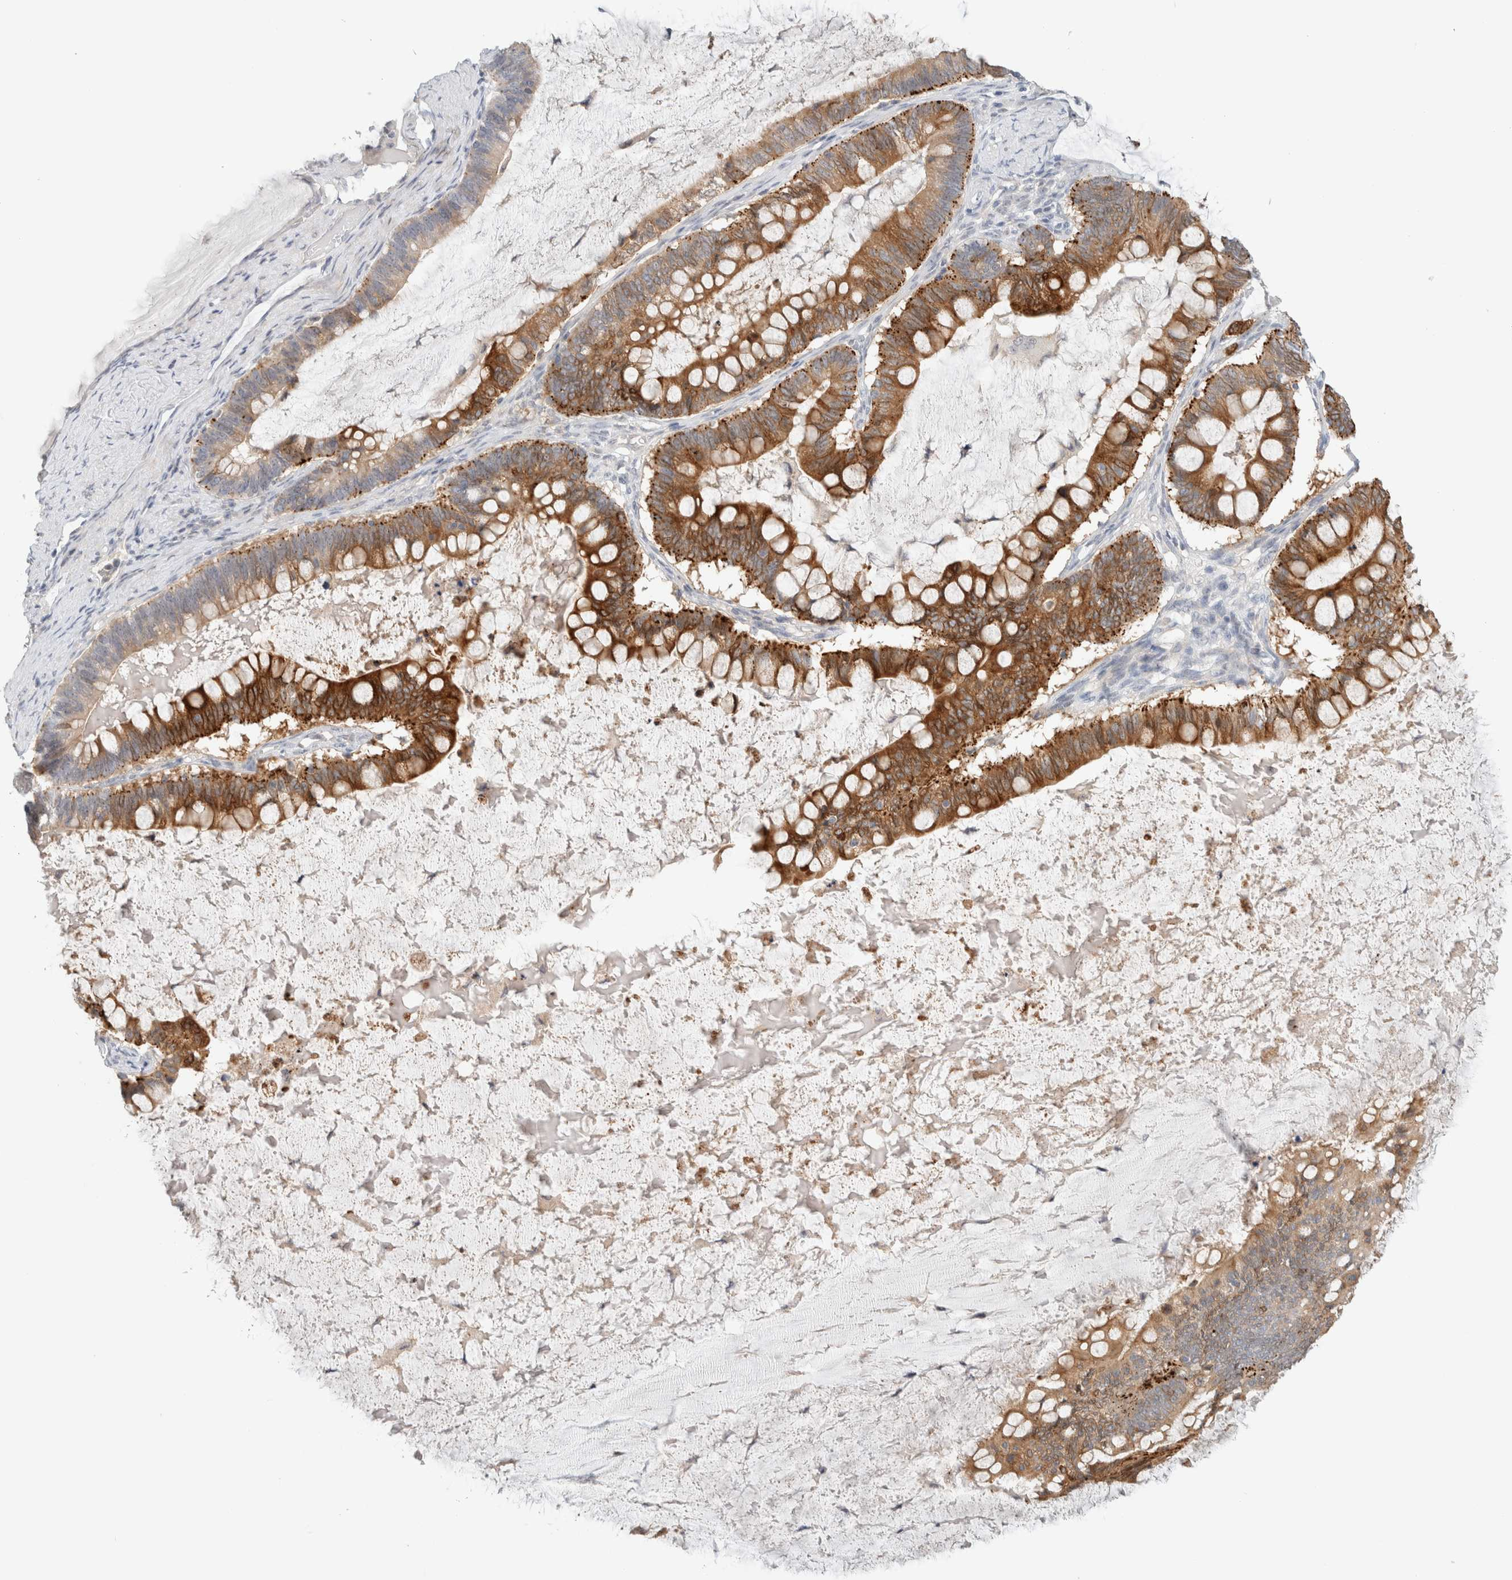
{"staining": {"intensity": "moderate", "quantity": ">75%", "location": "cytoplasmic/membranous"}, "tissue": "ovarian cancer", "cell_type": "Tumor cells", "image_type": "cancer", "snomed": [{"axis": "morphology", "description": "Cystadenocarcinoma, mucinous, NOS"}, {"axis": "topography", "description": "Ovary"}], "caption": "Moderate cytoplasmic/membranous expression is appreciated in approximately >75% of tumor cells in ovarian mucinous cystadenocarcinoma.", "gene": "SDR16C5", "patient": {"sex": "female", "age": 61}}